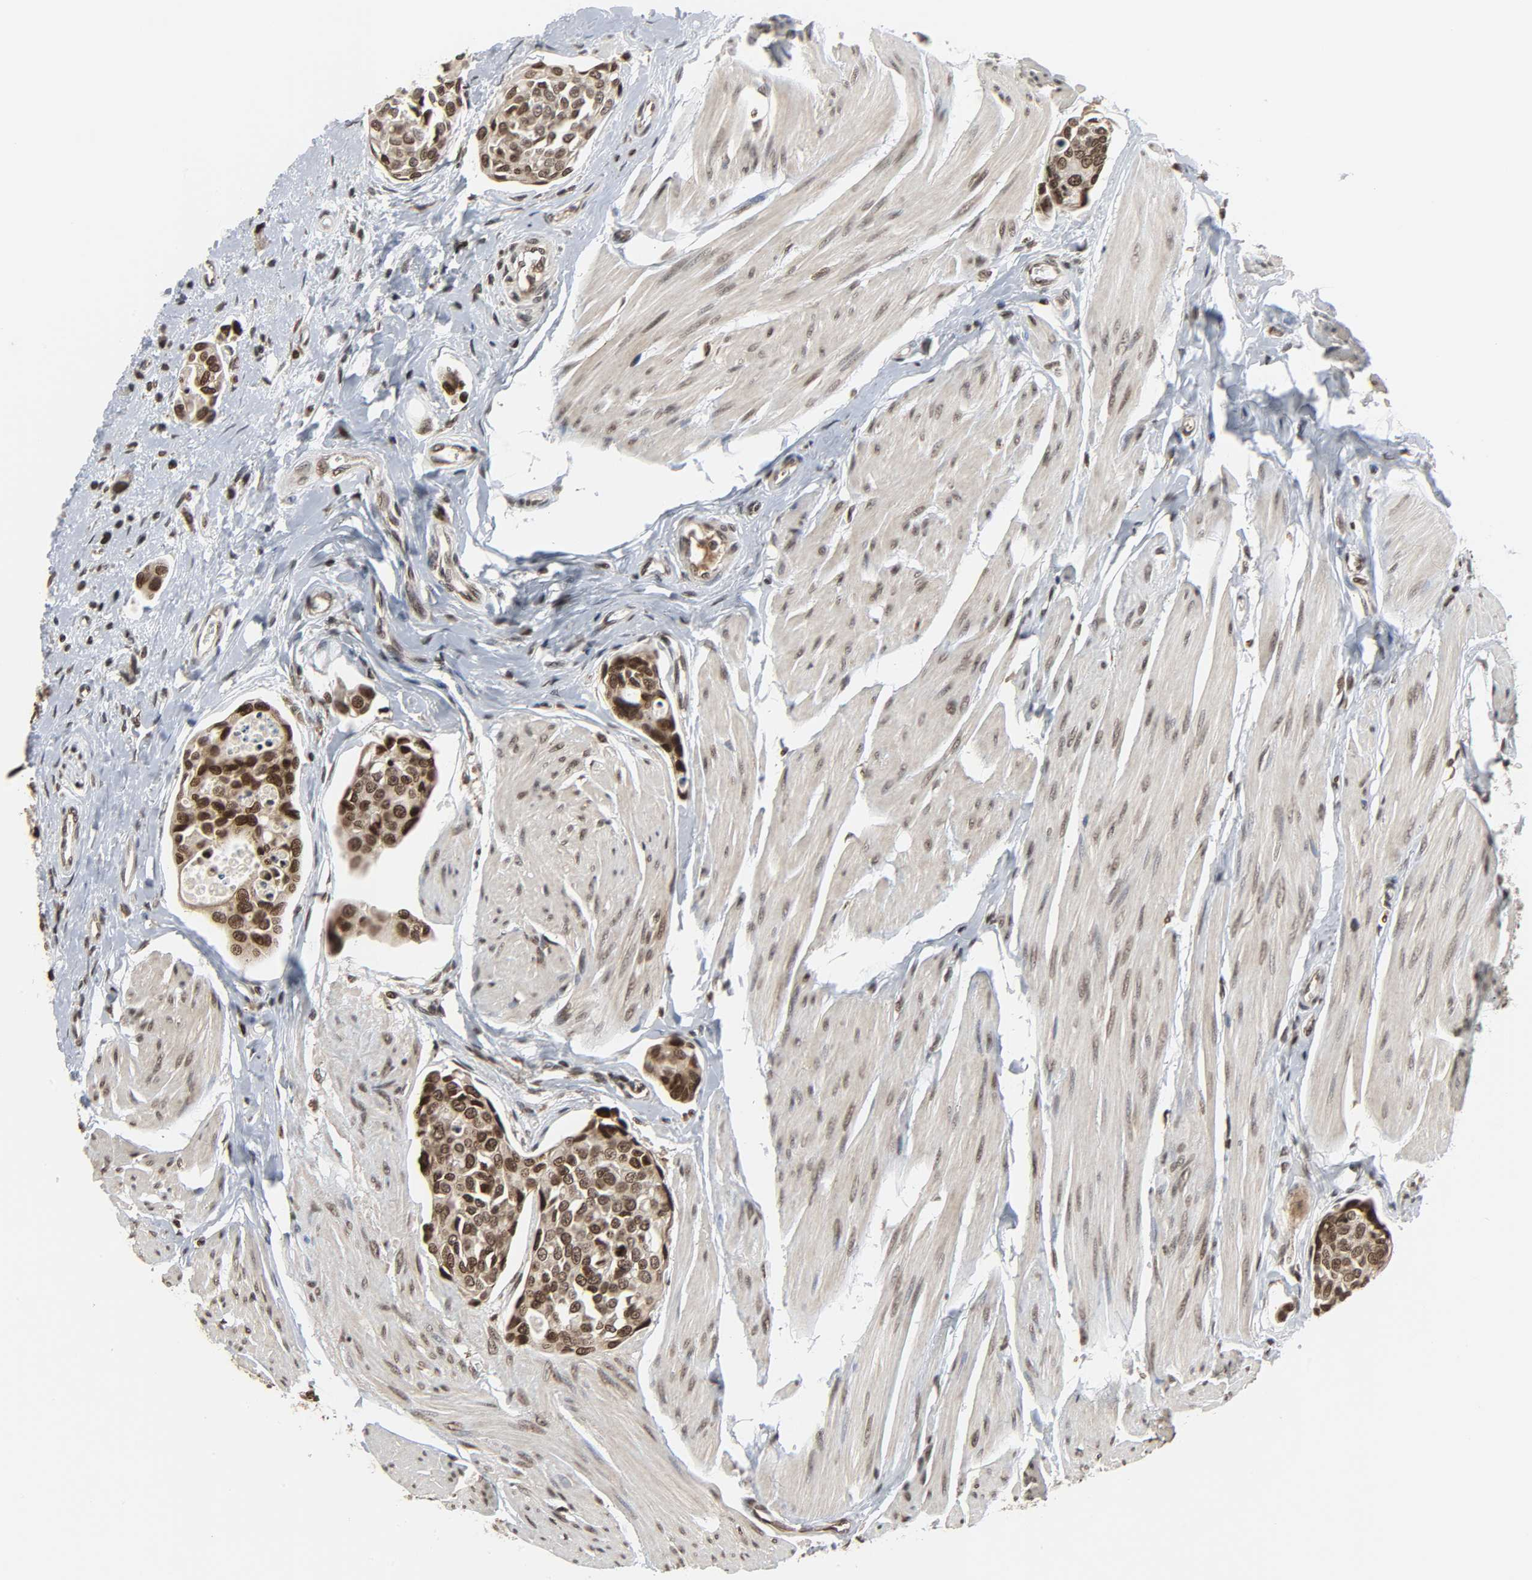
{"staining": {"intensity": "moderate", "quantity": ">75%", "location": "nuclear"}, "tissue": "urothelial cancer", "cell_type": "Tumor cells", "image_type": "cancer", "snomed": [{"axis": "morphology", "description": "Urothelial carcinoma, High grade"}, {"axis": "topography", "description": "Urinary bladder"}], "caption": "There is medium levels of moderate nuclear staining in tumor cells of urothelial cancer, as demonstrated by immunohistochemical staining (brown color).", "gene": "XRCC1", "patient": {"sex": "male", "age": 78}}